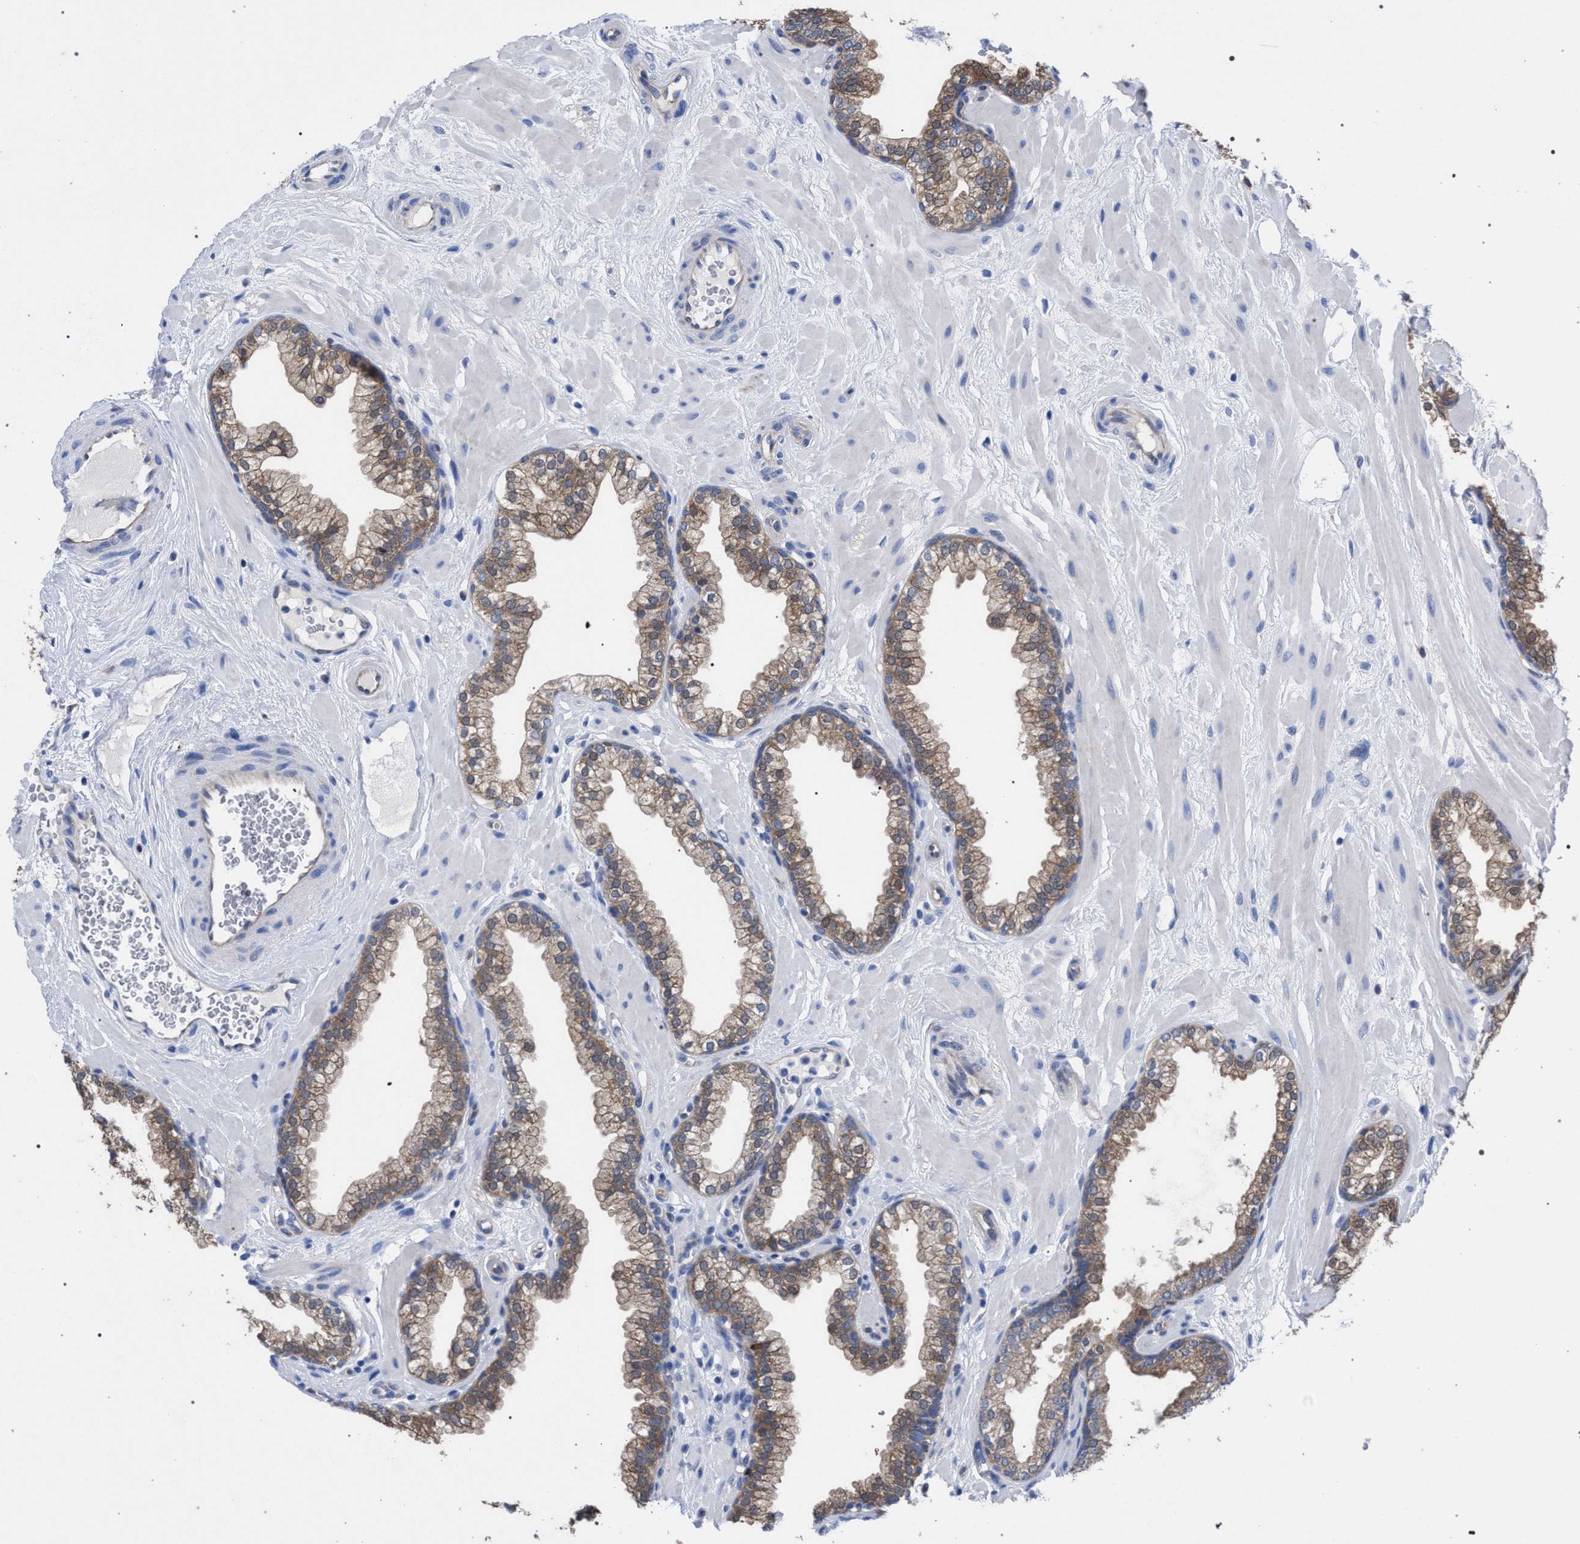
{"staining": {"intensity": "moderate", "quantity": ">75%", "location": "cytoplasmic/membranous"}, "tissue": "prostate", "cell_type": "Glandular cells", "image_type": "normal", "snomed": [{"axis": "morphology", "description": "Normal tissue, NOS"}, {"axis": "morphology", "description": "Urothelial carcinoma, Low grade"}, {"axis": "topography", "description": "Urinary bladder"}, {"axis": "topography", "description": "Prostate"}], "caption": "The immunohistochemical stain shows moderate cytoplasmic/membranous staining in glandular cells of normal prostate.", "gene": "GMPR", "patient": {"sex": "male", "age": 60}}